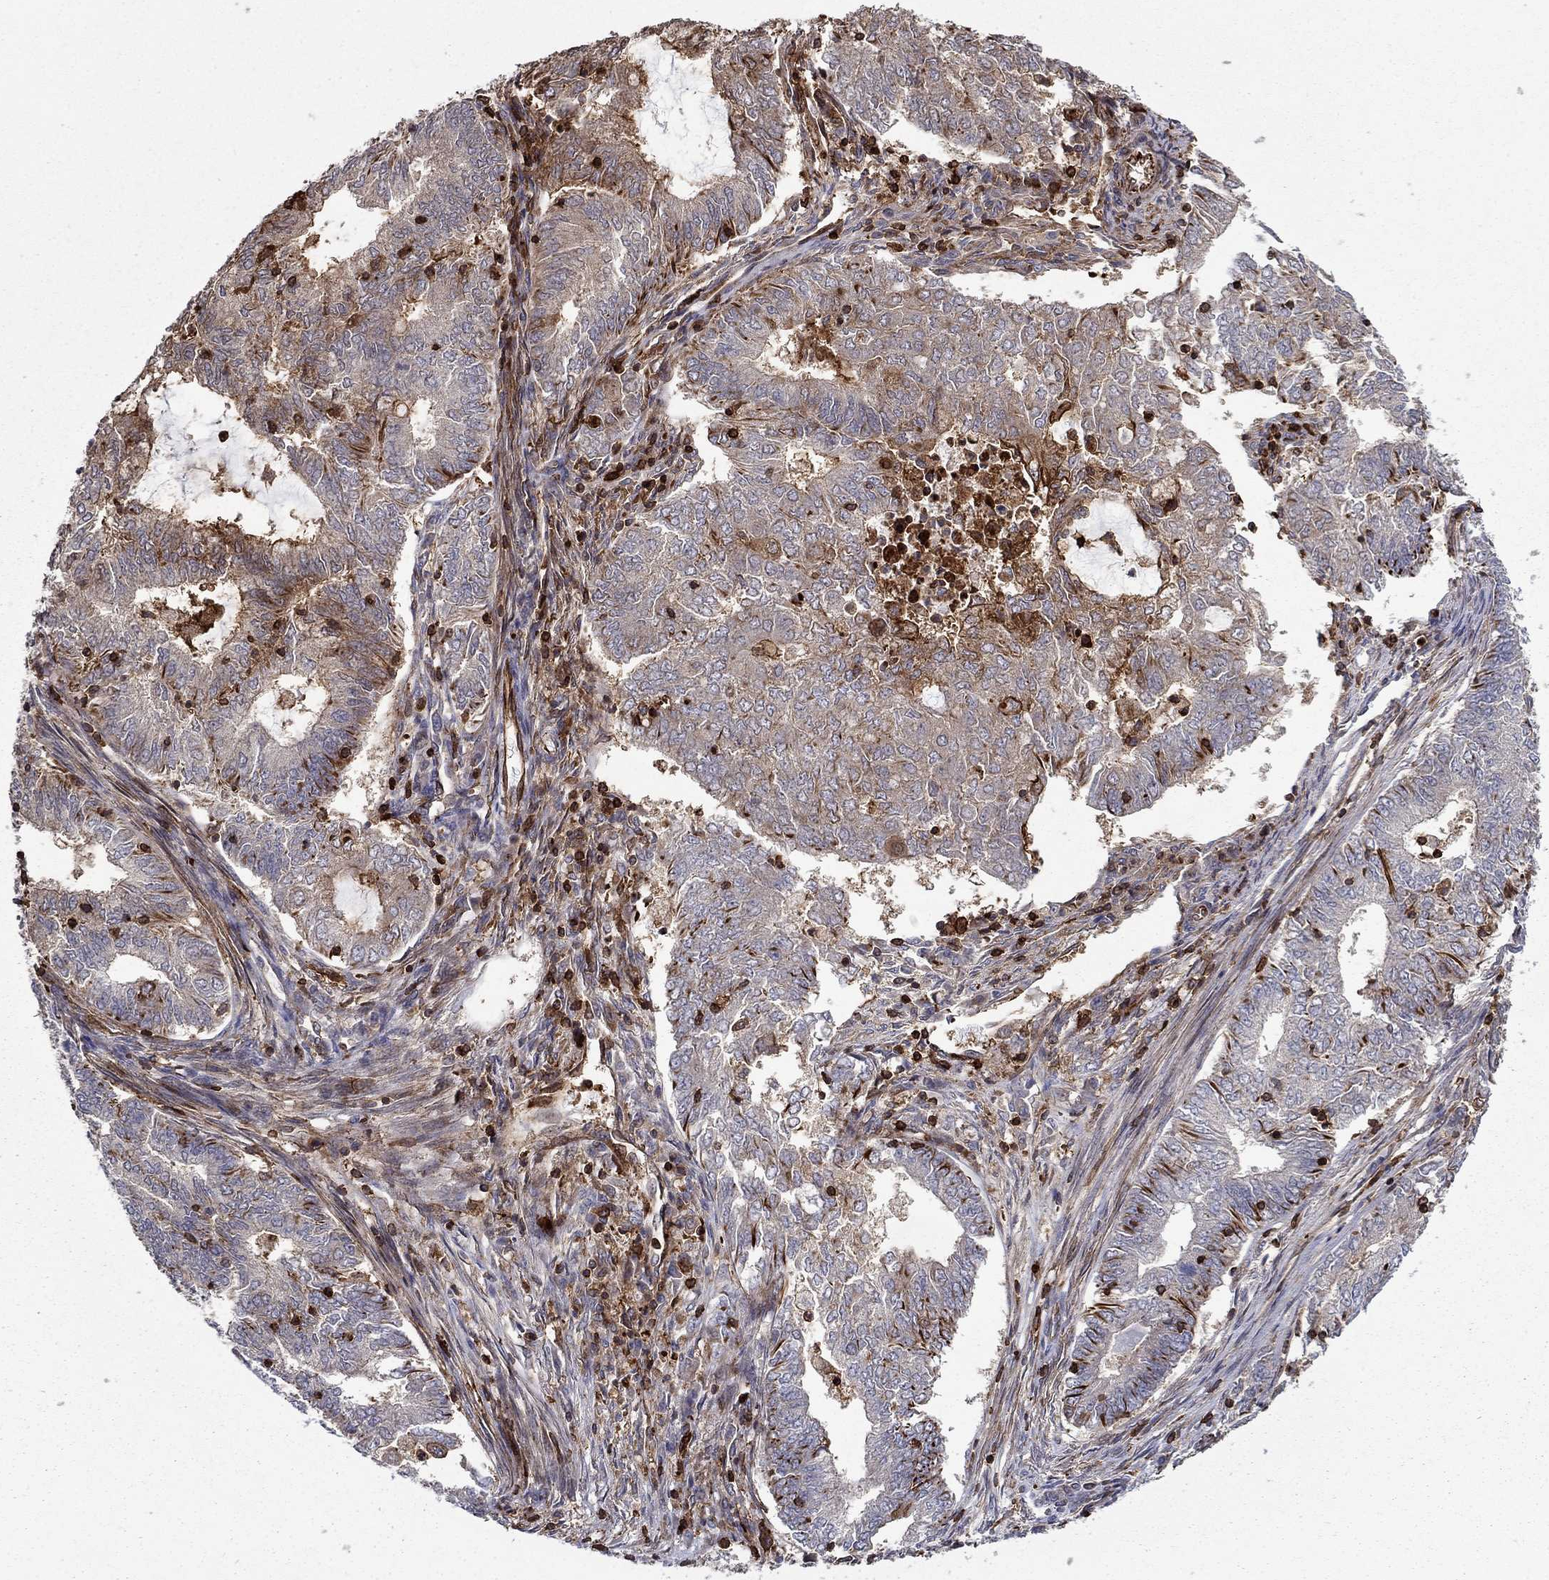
{"staining": {"intensity": "moderate", "quantity": "<25%", "location": "cytoplasmic/membranous"}, "tissue": "endometrial cancer", "cell_type": "Tumor cells", "image_type": "cancer", "snomed": [{"axis": "morphology", "description": "Adenocarcinoma, NOS"}, {"axis": "topography", "description": "Endometrium"}], "caption": "Immunohistochemical staining of human endometrial cancer (adenocarcinoma) exhibits moderate cytoplasmic/membranous protein positivity in approximately <25% of tumor cells.", "gene": "ADM", "patient": {"sex": "female", "age": 62}}